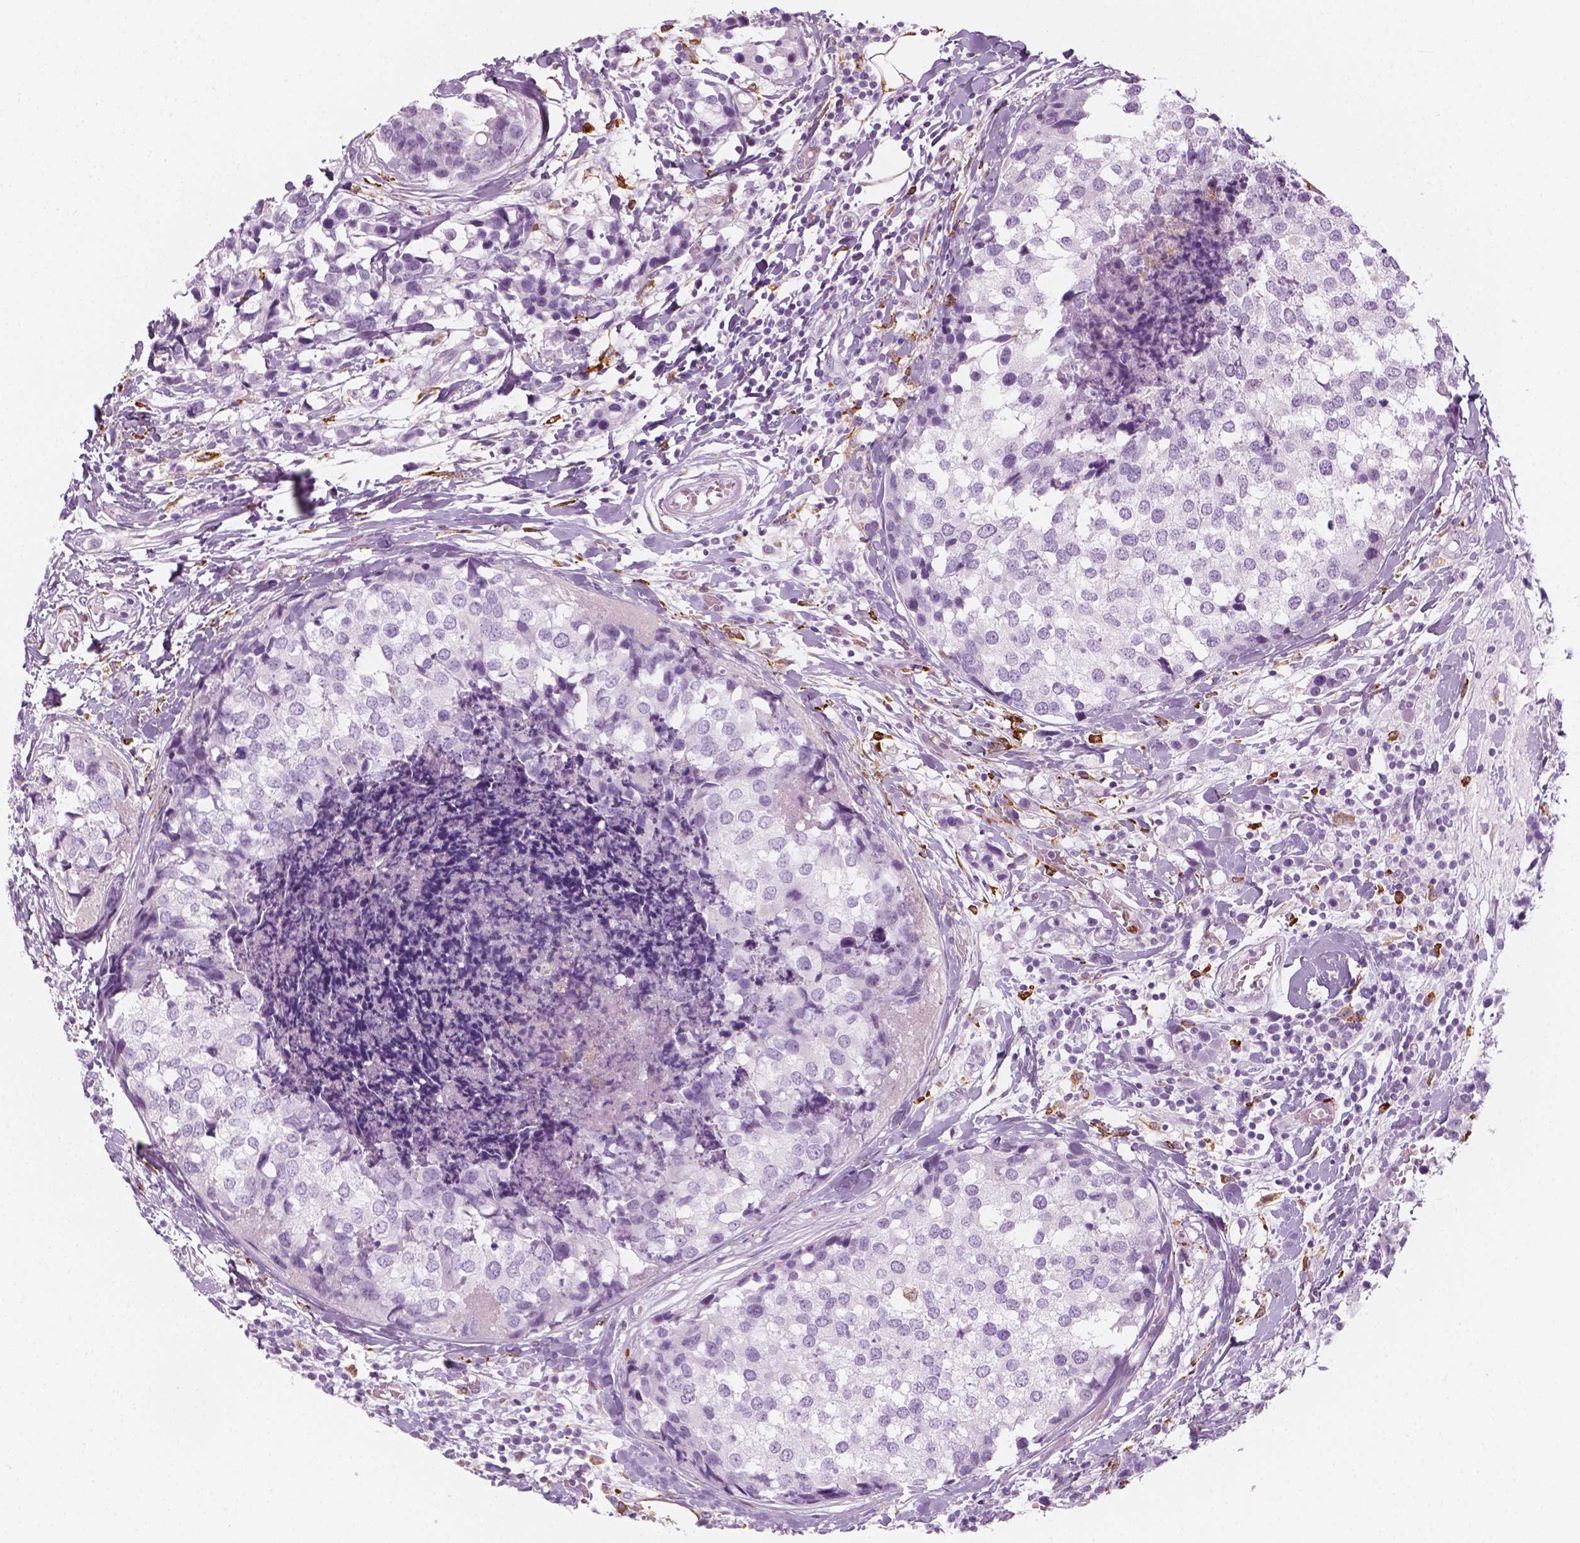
{"staining": {"intensity": "negative", "quantity": "none", "location": "none"}, "tissue": "breast cancer", "cell_type": "Tumor cells", "image_type": "cancer", "snomed": [{"axis": "morphology", "description": "Lobular carcinoma"}, {"axis": "topography", "description": "Breast"}], "caption": "IHC photomicrograph of human breast cancer stained for a protein (brown), which shows no staining in tumor cells. Nuclei are stained in blue.", "gene": "CES1", "patient": {"sex": "female", "age": 59}}